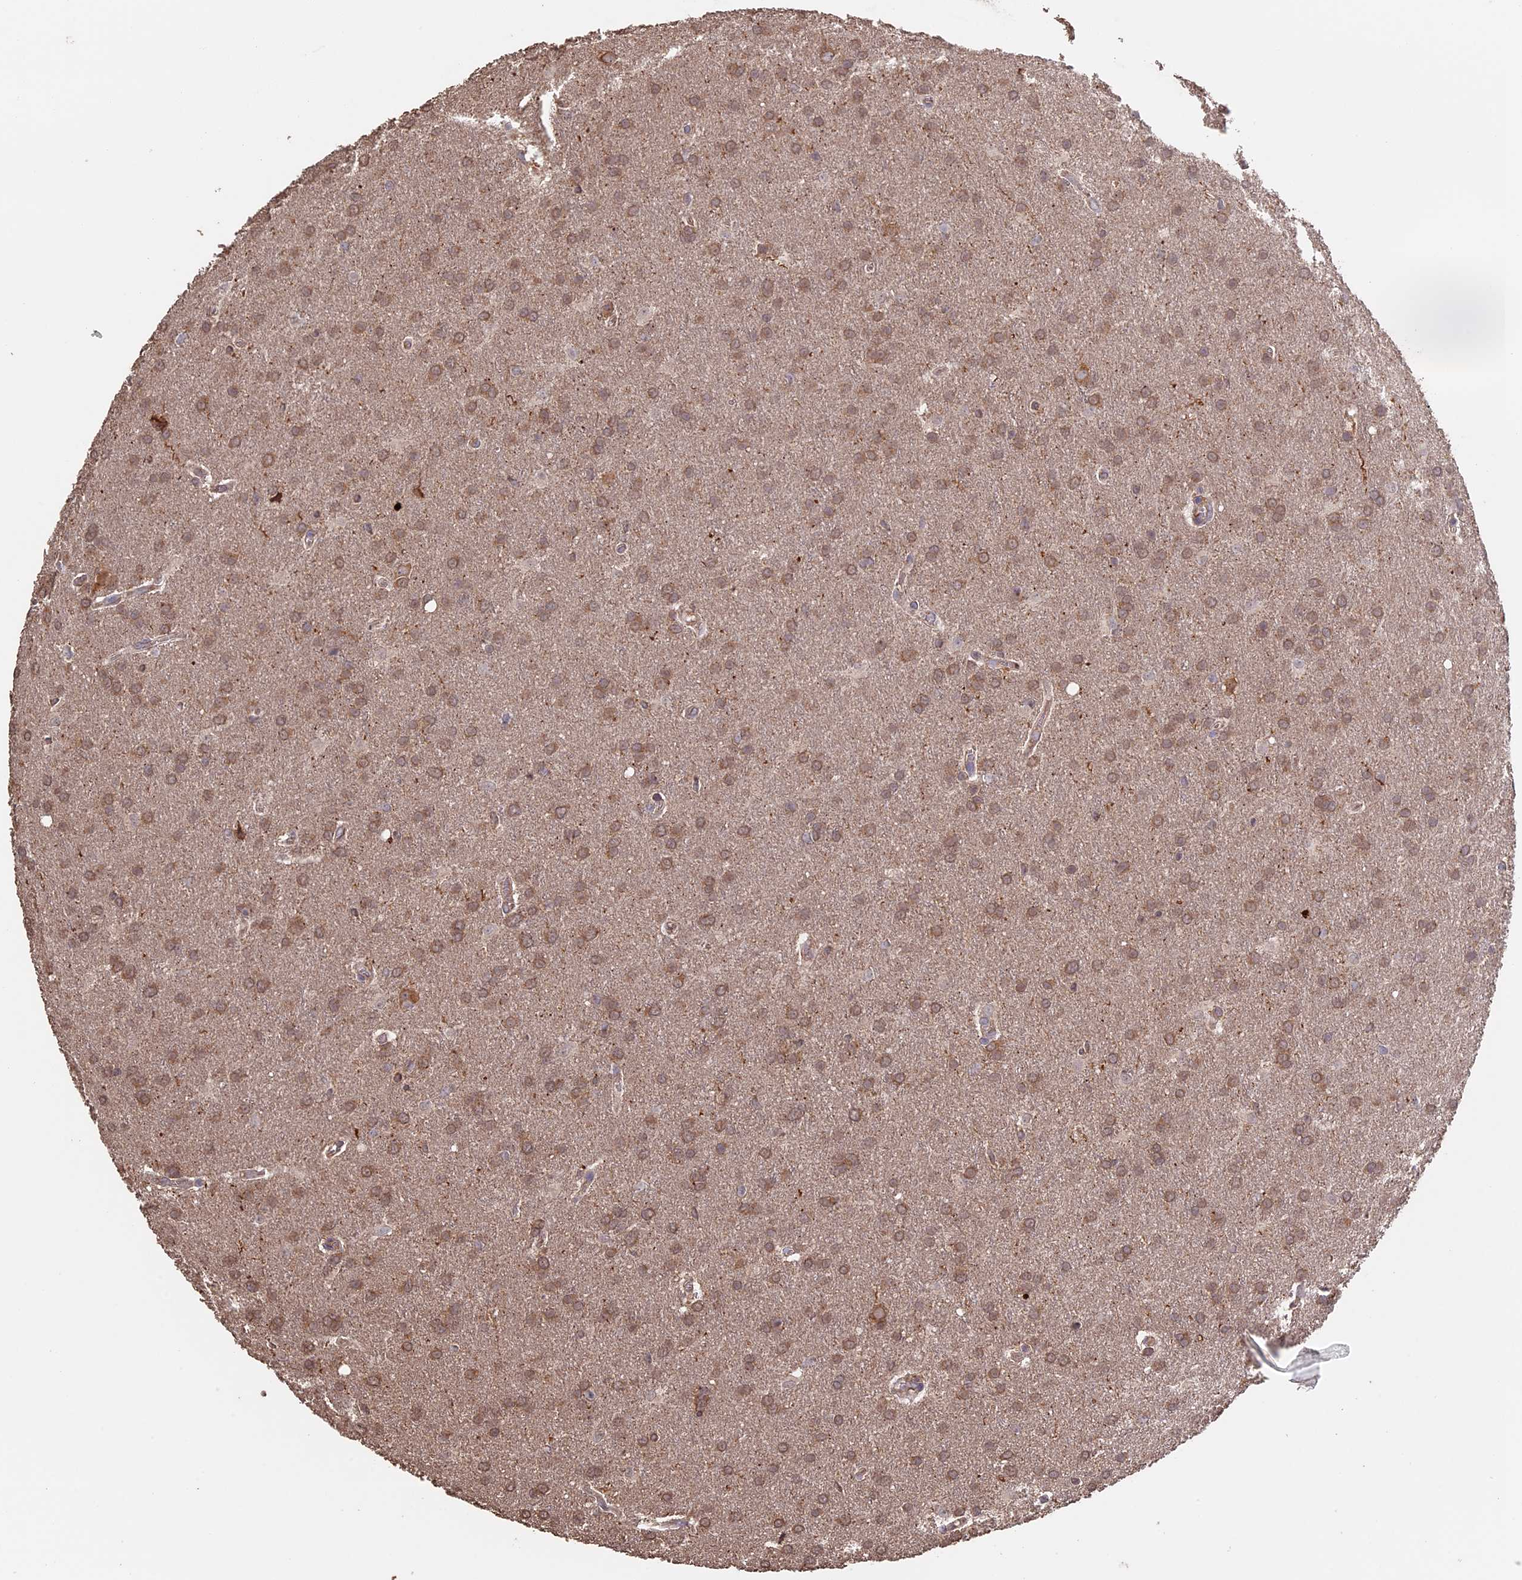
{"staining": {"intensity": "moderate", "quantity": ">75%", "location": "cytoplasmic/membranous,nuclear"}, "tissue": "glioma", "cell_type": "Tumor cells", "image_type": "cancer", "snomed": [{"axis": "morphology", "description": "Glioma, malignant, Low grade"}, {"axis": "topography", "description": "Brain"}], "caption": "Glioma stained with DAB (3,3'-diaminobenzidine) immunohistochemistry displays medium levels of moderate cytoplasmic/membranous and nuclear positivity in about >75% of tumor cells. (brown staining indicates protein expression, while blue staining denotes nuclei).", "gene": "PIGQ", "patient": {"sex": "female", "age": 32}}